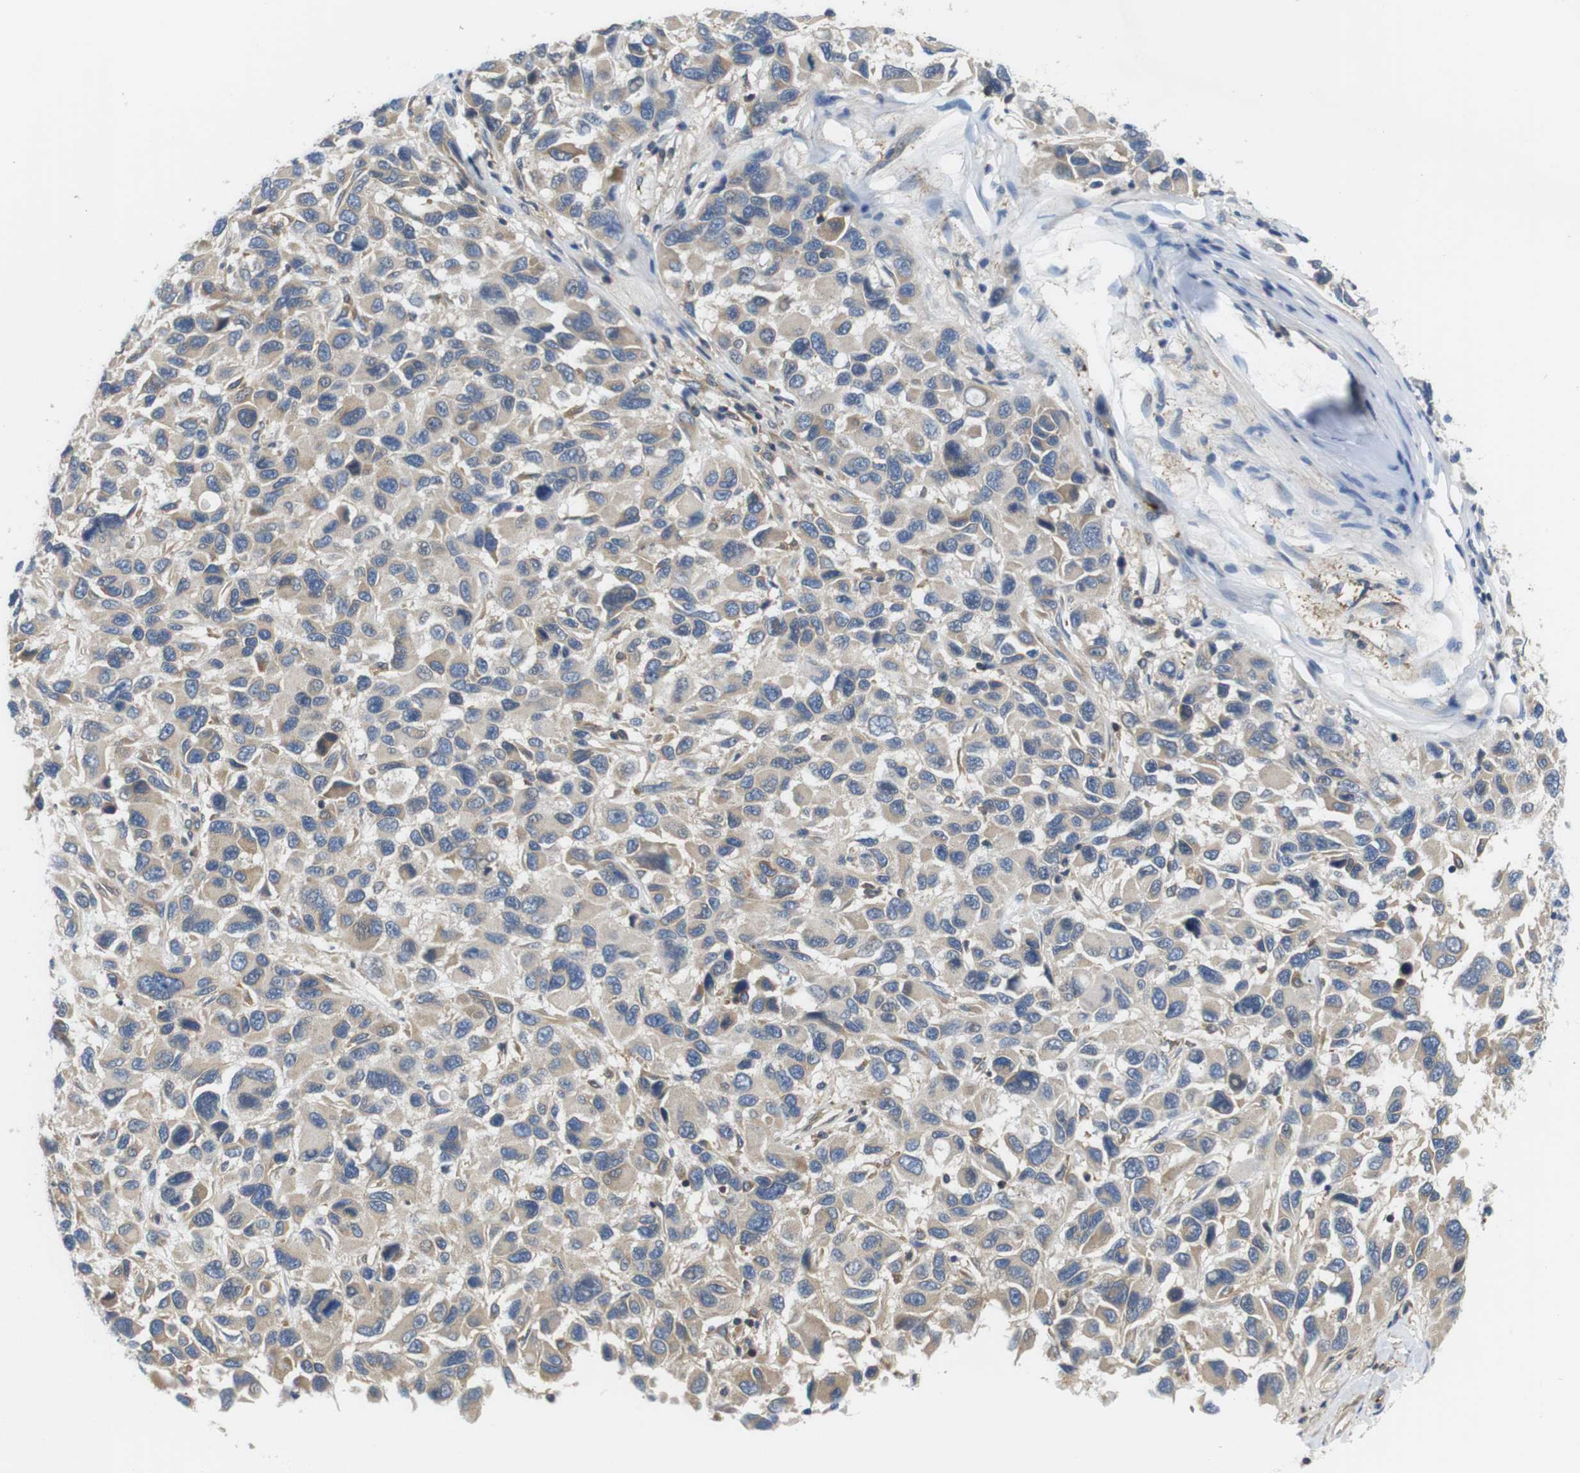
{"staining": {"intensity": "moderate", "quantity": "<25%", "location": "cytoplasmic/membranous"}, "tissue": "melanoma", "cell_type": "Tumor cells", "image_type": "cancer", "snomed": [{"axis": "morphology", "description": "Malignant melanoma, NOS"}, {"axis": "topography", "description": "Skin"}], "caption": "Malignant melanoma was stained to show a protein in brown. There is low levels of moderate cytoplasmic/membranous expression in approximately <25% of tumor cells. (DAB = brown stain, brightfield microscopy at high magnification).", "gene": "HERPUD2", "patient": {"sex": "male", "age": 53}}